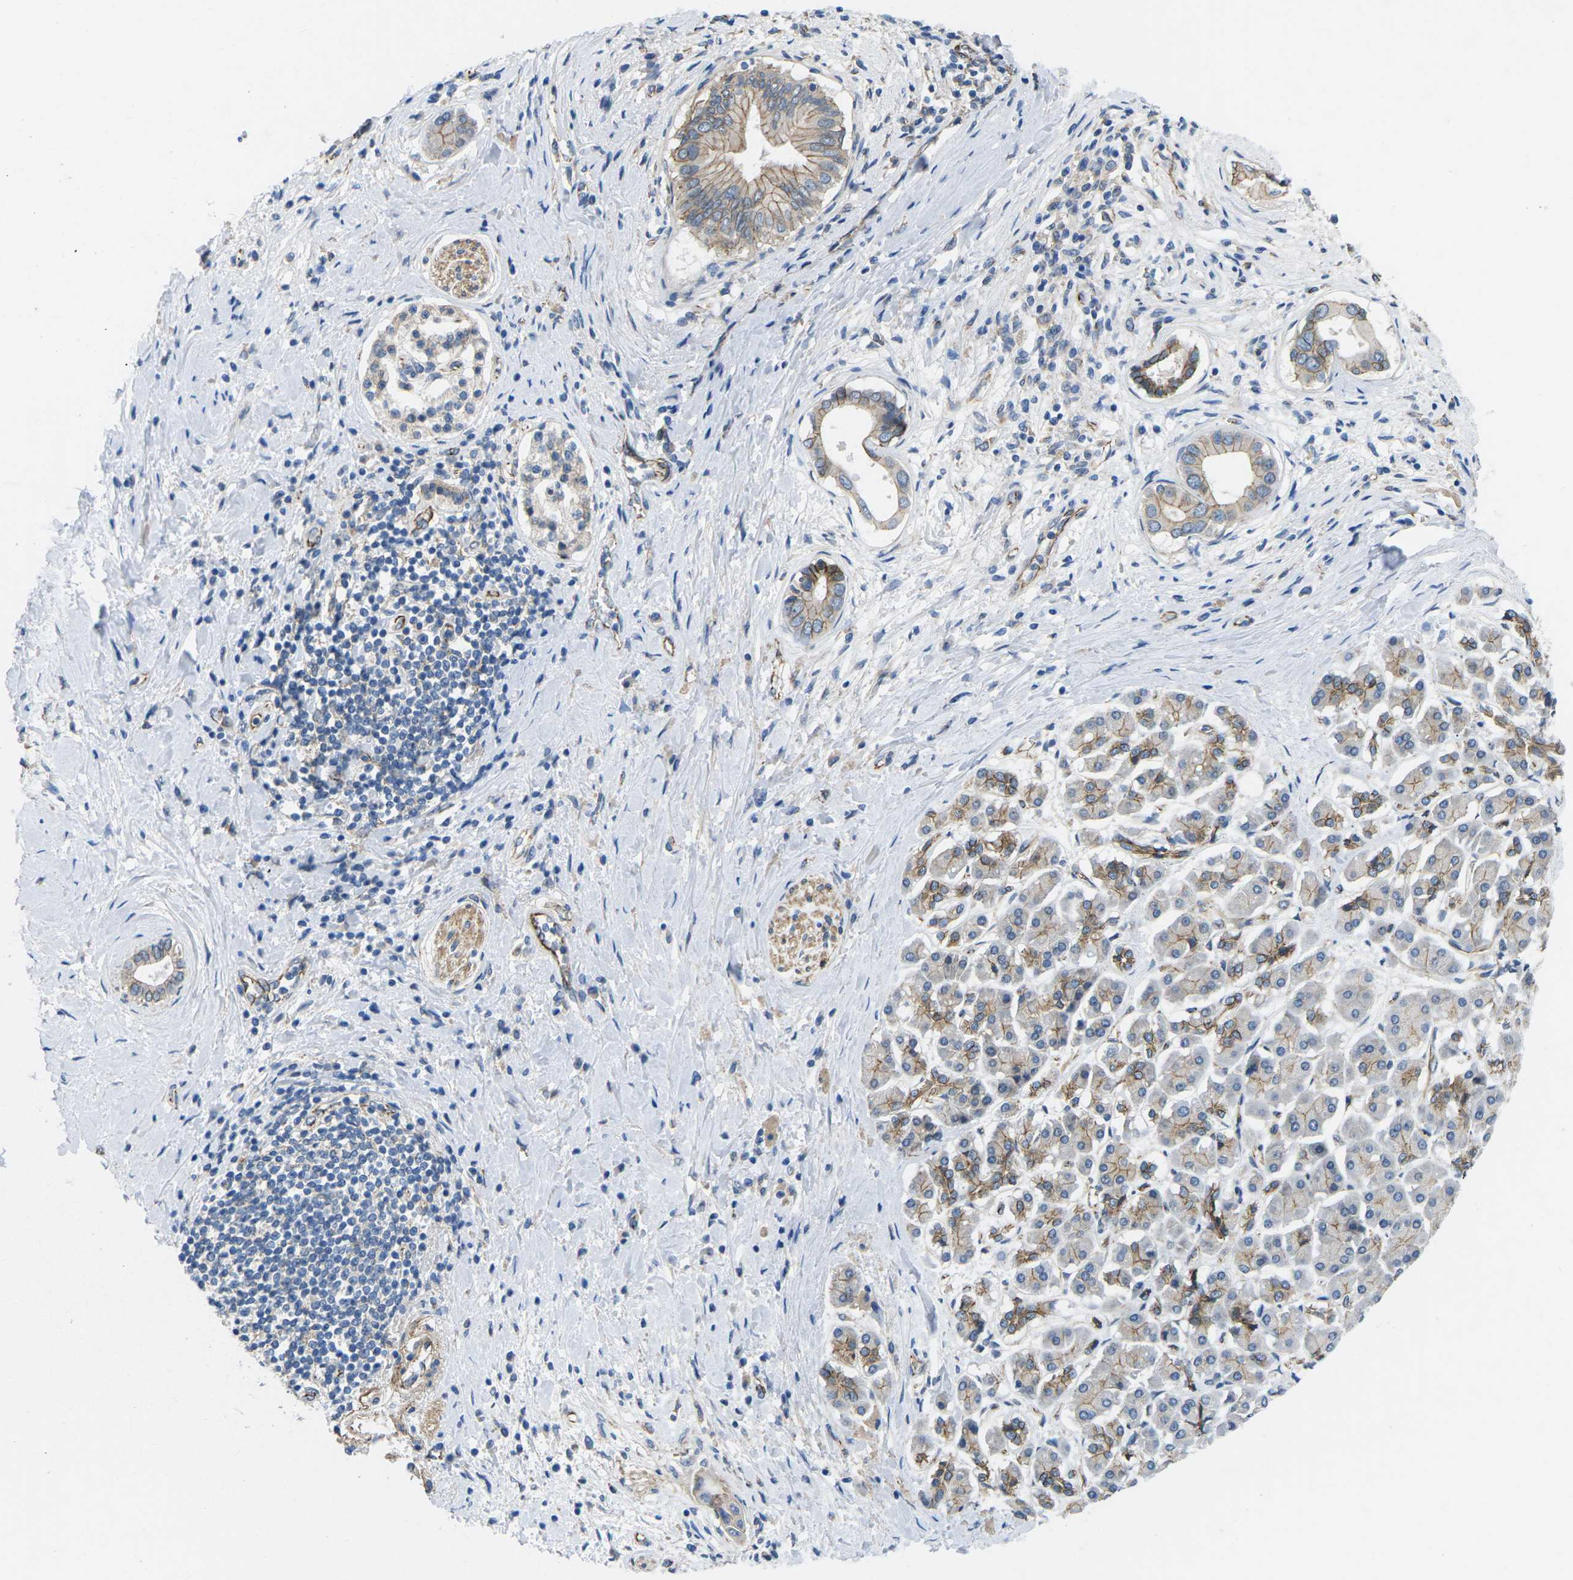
{"staining": {"intensity": "moderate", "quantity": ">75%", "location": "cytoplasmic/membranous"}, "tissue": "pancreatic cancer", "cell_type": "Tumor cells", "image_type": "cancer", "snomed": [{"axis": "morphology", "description": "Adenocarcinoma, NOS"}, {"axis": "topography", "description": "Pancreas"}], "caption": "Immunohistochemistry (IHC) (DAB) staining of human adenocarcinoma (pancreatic) shows moderate cytoplasmic/membranous protein staining in about >75% of tumor cells.", "gene": "CTNND1", "patient": {"sex": "male", "age": 55}}